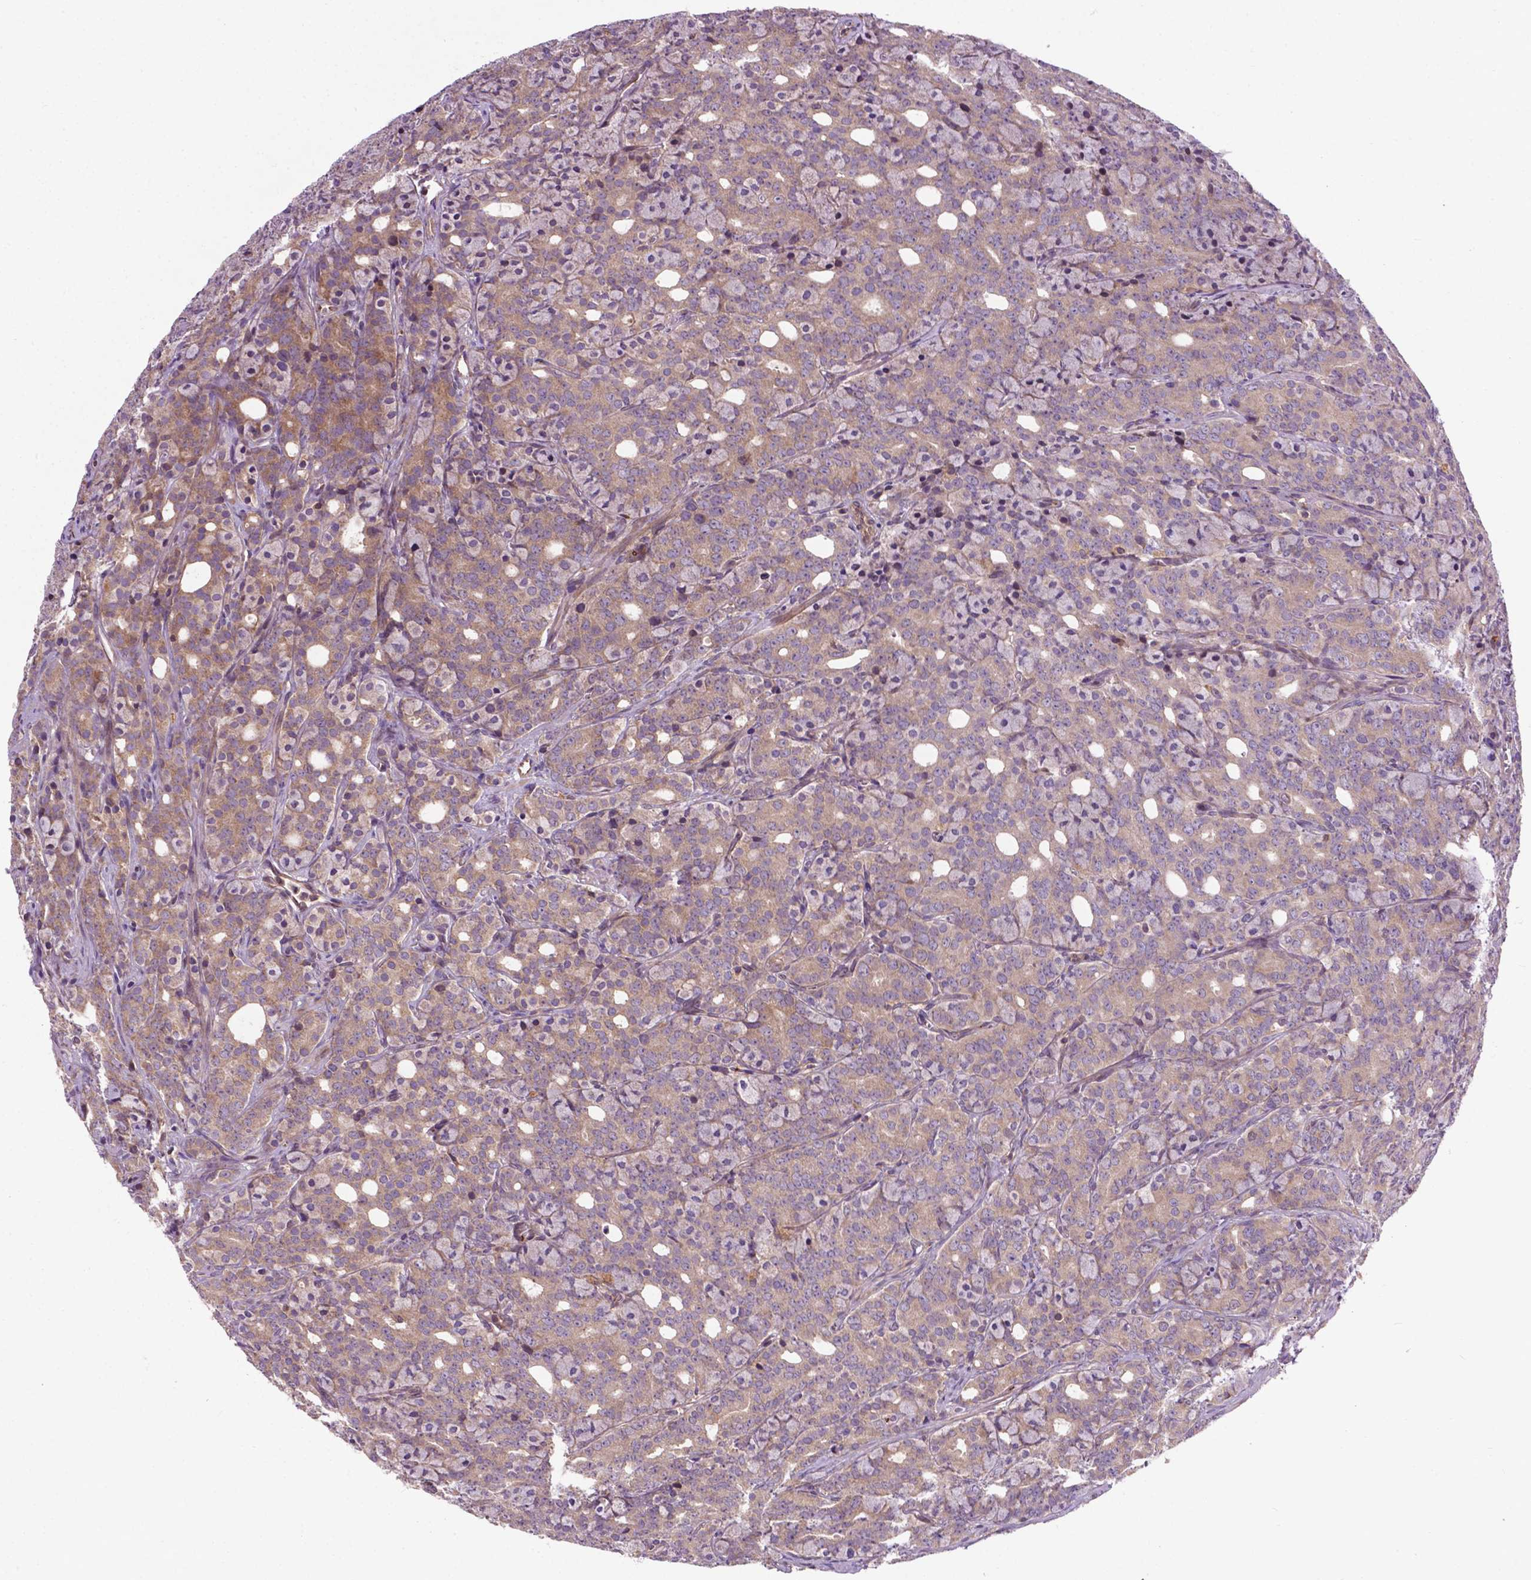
{"staining": {"intensity": "weak", "quantity": ">75%", "location": "cytoplasmic/membranous"}, "tissue": "prostate cancer", "cell_type": "Tumor cells", "image_type": "cancer", "snomed": [{"axis": "morphology", "description": "Adenocarcinoma, High grade"}, {"axis": "topography", "description": "Prostate"}], "caption": "Immunohistochemistry of prostate high-grade adenocarcinoma reveals low levels of weak cytoplasmic/membranous positivity in about >75% of tumor cells.", "gene": "SPNS2", "patient": {"sex": "male", "age": 84}}